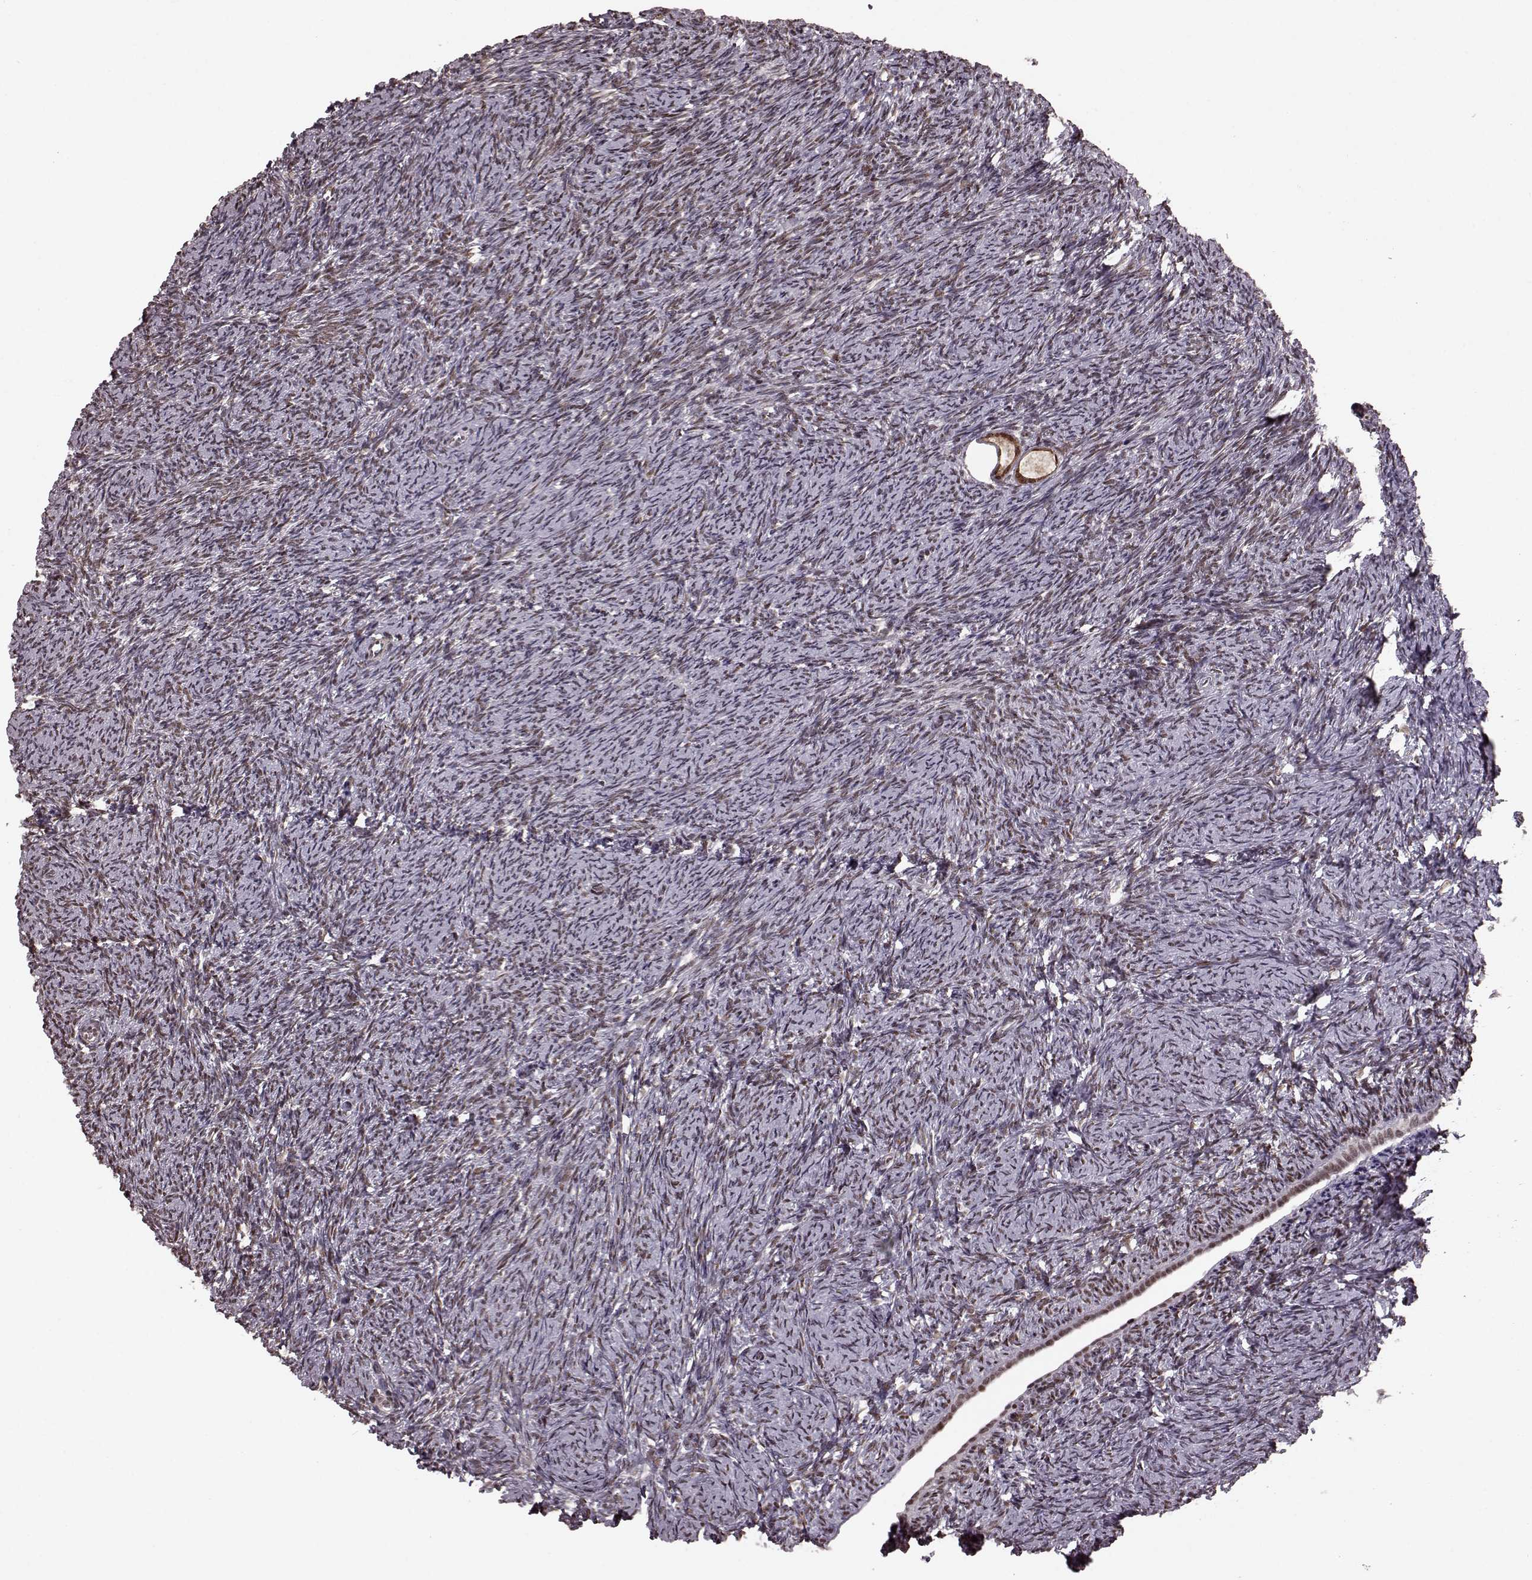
{"staining": {"intensity": "moderate", "quantity": ">75%", "location": "nuclear"}, "tissue": "ovary", "cell_type": "Follicle cells", "image_type": "normal", "snomed": [{"axis": "morphology", "description": "Normal tissue, NOS"}, {"axis": "topography", "description": "Ovary"}], "caption": "Normal ovary displays moderate nuclear positivity in approximately >75% of follicle cells, visualized by immunohistochemistry. (Brightfield microscopy of DAB IHC at high magnification).", "gene": "NR2C1", "patient": {"sex": "female", "age": 39}}